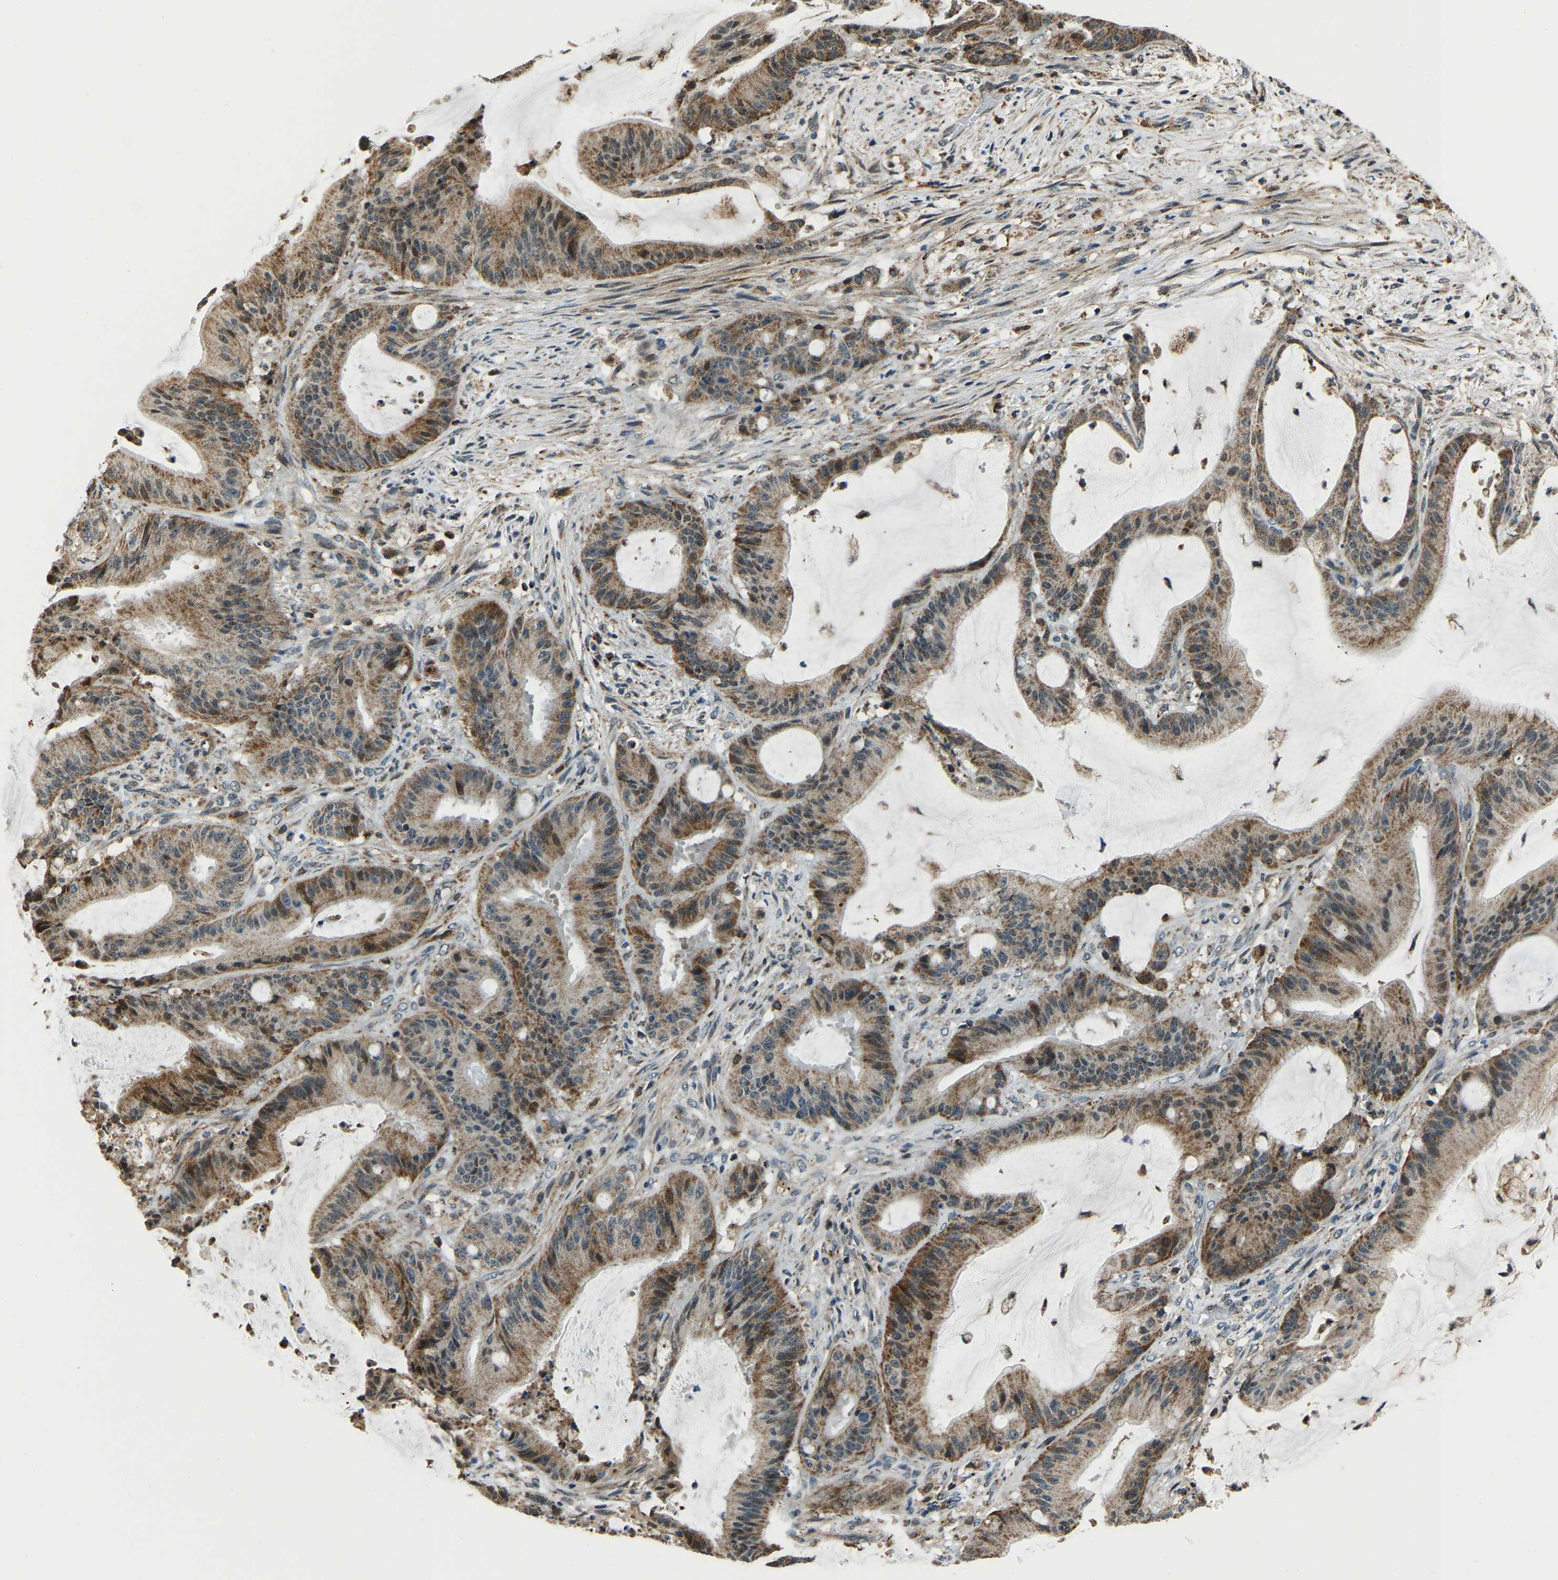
{"staining": {"intensity": "moderate", "quantity": ">75%", "location": "cytoplasmic/membranous"}, "tissue": "liver cancer", "cell_type": "Tumor cells", "image_type": "cancer", "snomed": [{"axis": "morphology", "description": "Normal tissue, NOS"}, {"axis": "morphology", "description": "Cholangiocarcinoma"}, {"axis": "topography", "description": "Liver"}, {"axis": "topography", "description": "Peripheral nerve tissue"}], "caption": "Immunohistochemistry (IHC) micrograph of neoplastic tissue: liver cancer stained using IHC displays medium levels of moderate protein expression localized specifically in the cytoplasmic/membranous of tumor cells, appearing as a cytoplasmic/membranous brown color.", "gene": "RBM33", "patient": {"sex": "female", "age": 73}}